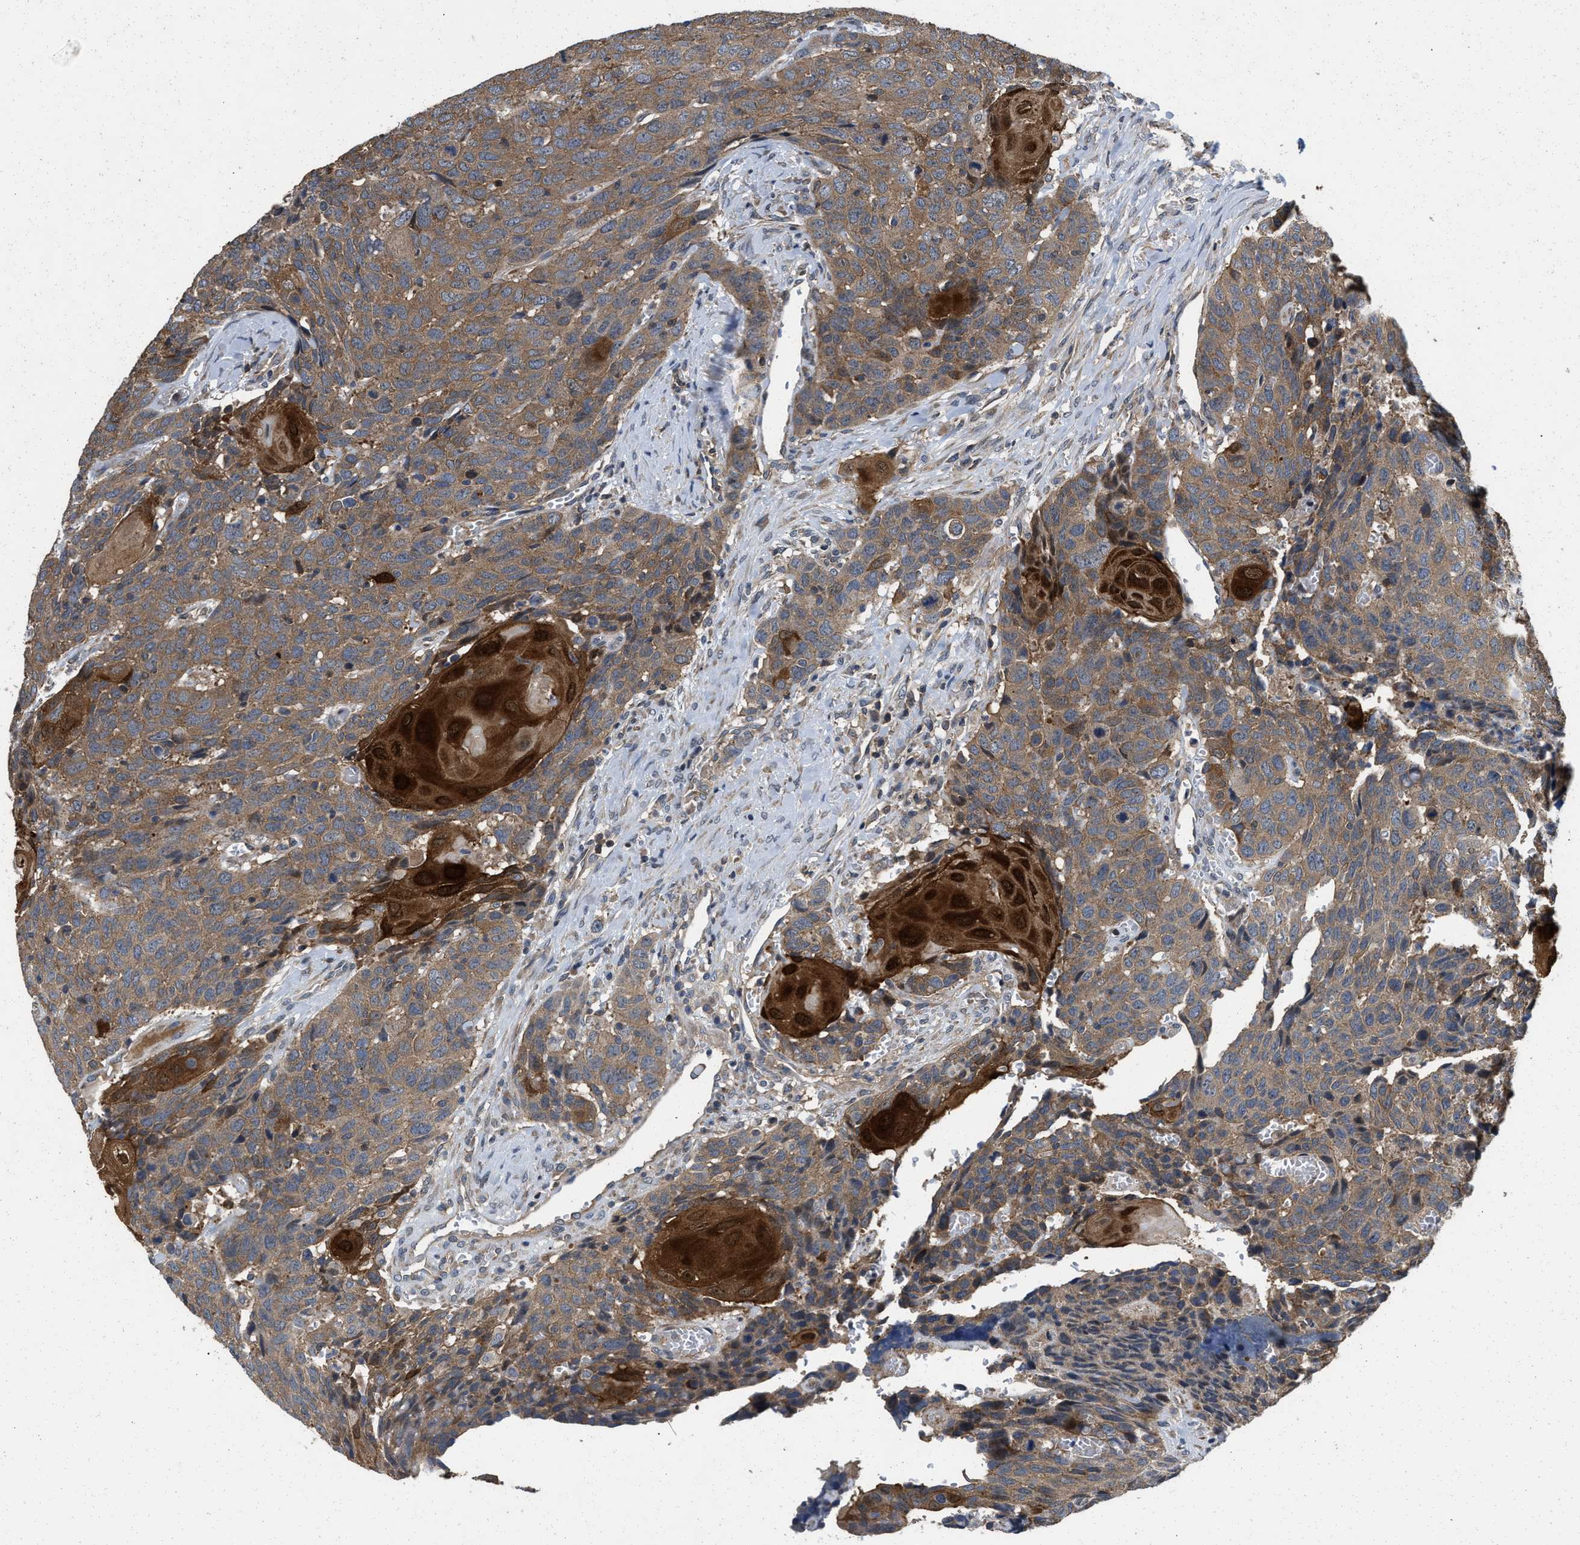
{"staining": {"intensity": "moderate", "quantity": ">75%", "location": "cytoplasmic/membranous"}, "tissue": "head and neck cancer", "cell_type": "Tumor cells", "image_type": "cancer", "snomed": [{"axis": "morphology", "description": "Squamous cell carcinoma, NOS"}, {"axis": "topography", "description": "Head-Neck"}], "caption": "Moderate cytoplasmic/membranous positivity is identified in approximately >75% of tumor cells in head and neck squamous cell carcinoma.", "gene": "PRDM14", "patient": {"sex": "male", "age": 66}}